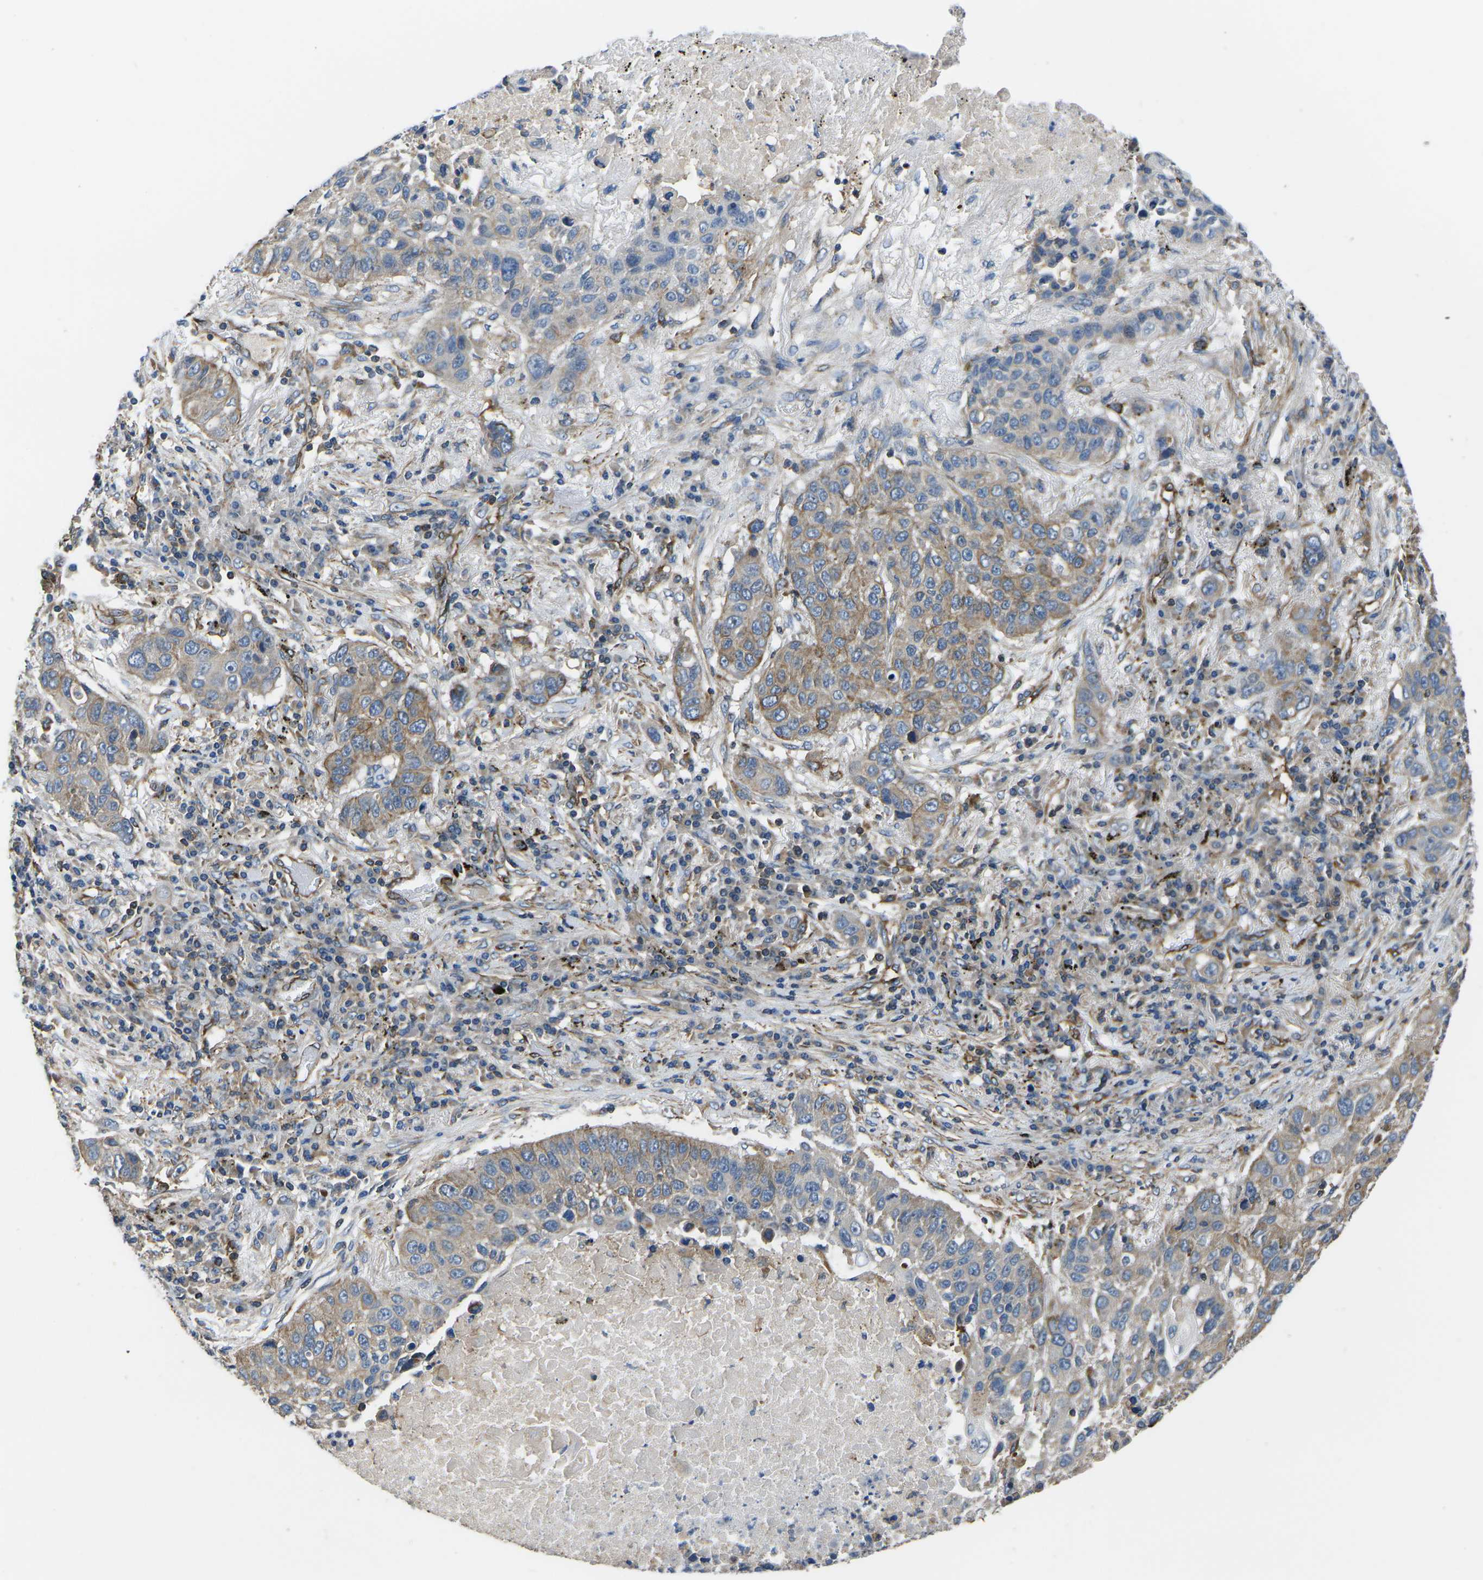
{"staining": {"intensity": "weak", "quantity": ">75%", "location": "cytoplasmic/membranous"}, "tissue": "lung cancer", "cell_type": "Tumor cells", "image_type": "cancer", "snomed": [{"axis": "morphology", "description": "Squamous cell carcinoma, NOS"}, {"axis": "topography", "description": "Lung"}], "caption": "Protein analysis of lung cancer tissue shows weak cytoplasmic/membranous expression in approximately >75% of tumor cells. The staining was performed using DAB to visualize the protein expression in brown, while the nuclei were stained in blue with hematoxylin (Magnification: 20x).", "gene": "KCNJ15", "patient": {"sex": "male", "age": 57}}